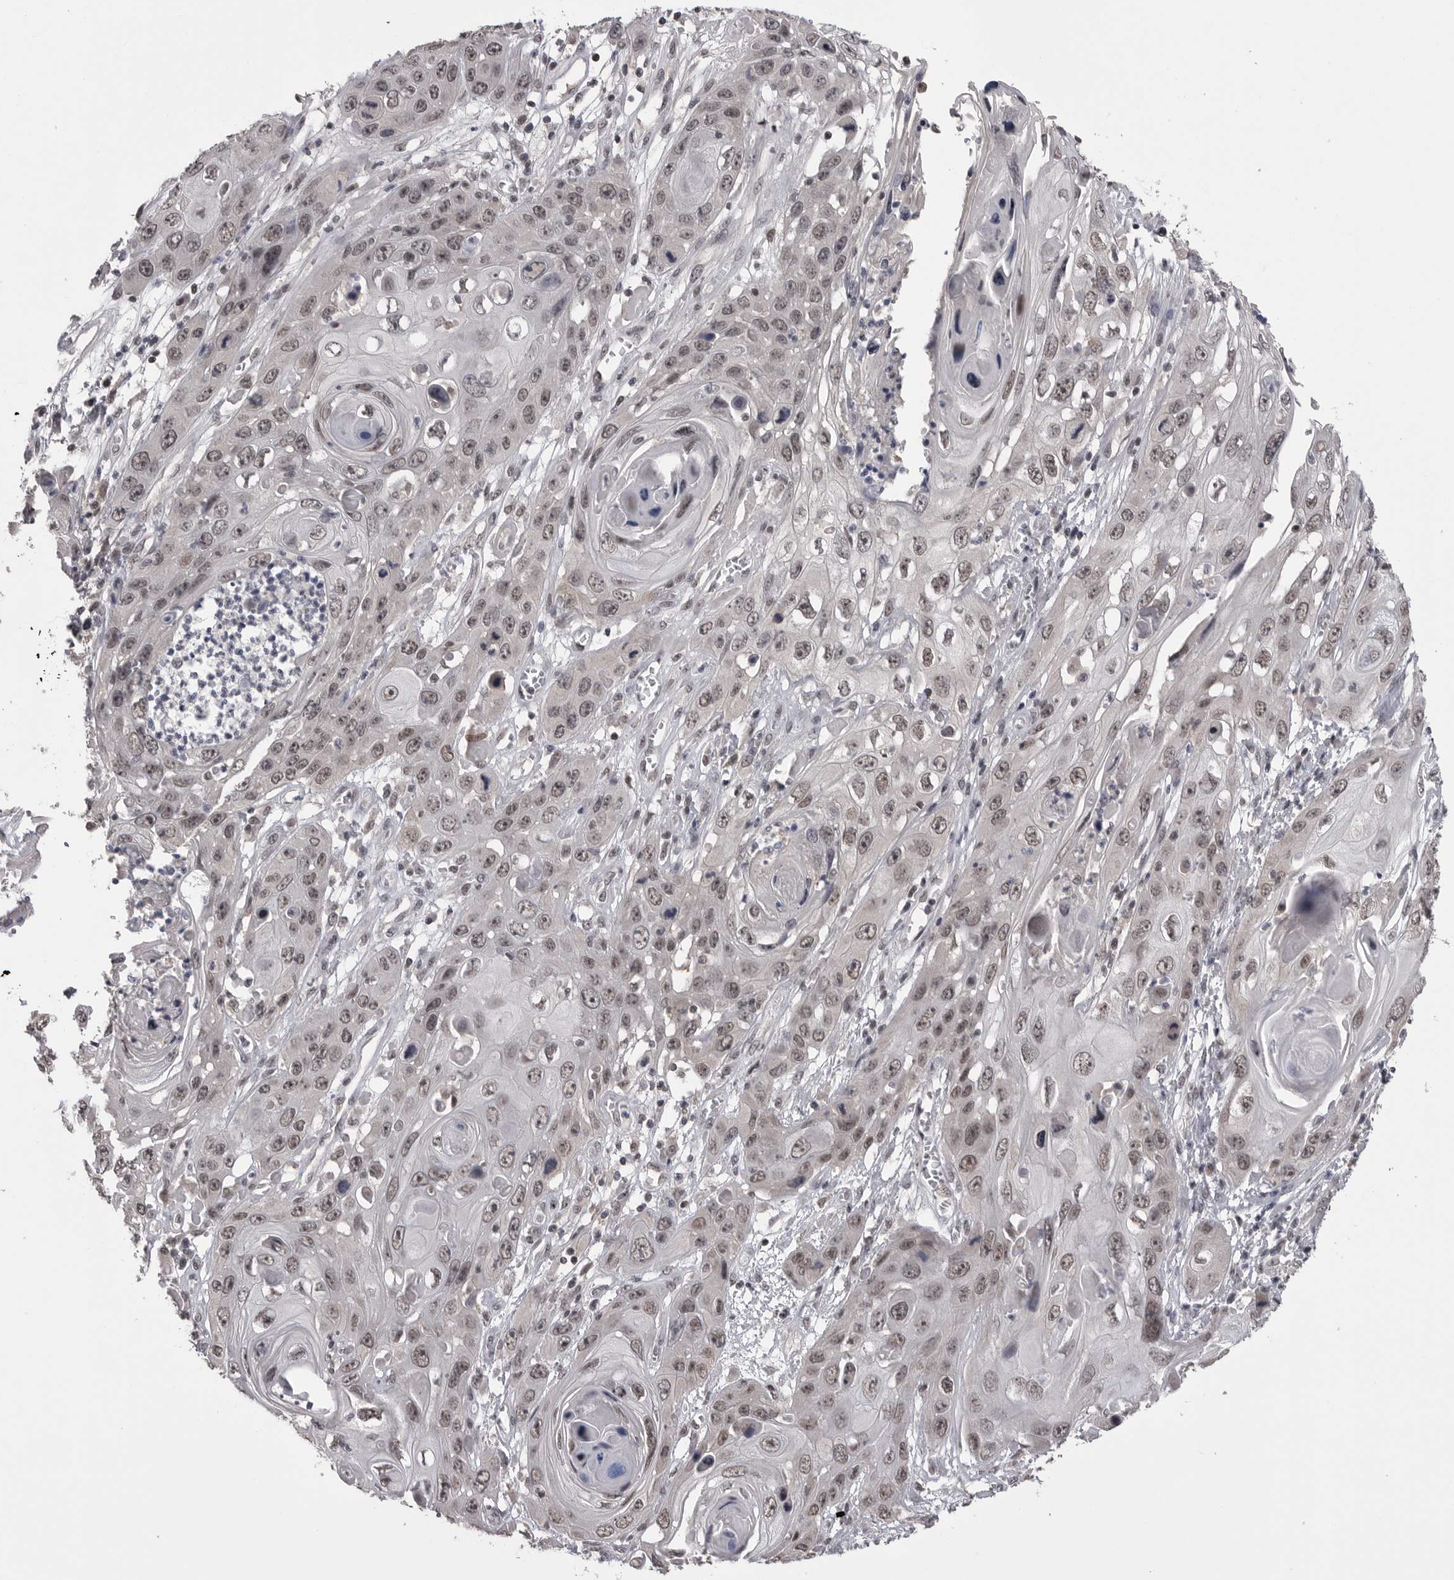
{"staining": {"intensity": "weak", "quantity": ">75%", "location": "nuclear"}, "tissue": "skin cancer", "cell_type": "Tumor cells", "image_type": "cancer", "snomed": [{"axis": "morphology", "description": "Squamous cell carcinoma, NOS"}, {"axis": "topography", "description": "Skin"}], "caption": "IHC staining of skin cancer, which shows low levels of weak nuclear staining in approximately >75% of tumor cells indicating weak nuclear protein staining. The staining was performed using DAB (brown) for protein detection and nuclei were counterstained in hematoxylin (blue).", "gene": "DLG2", "patient": {"sex": "male", "age": 55}}